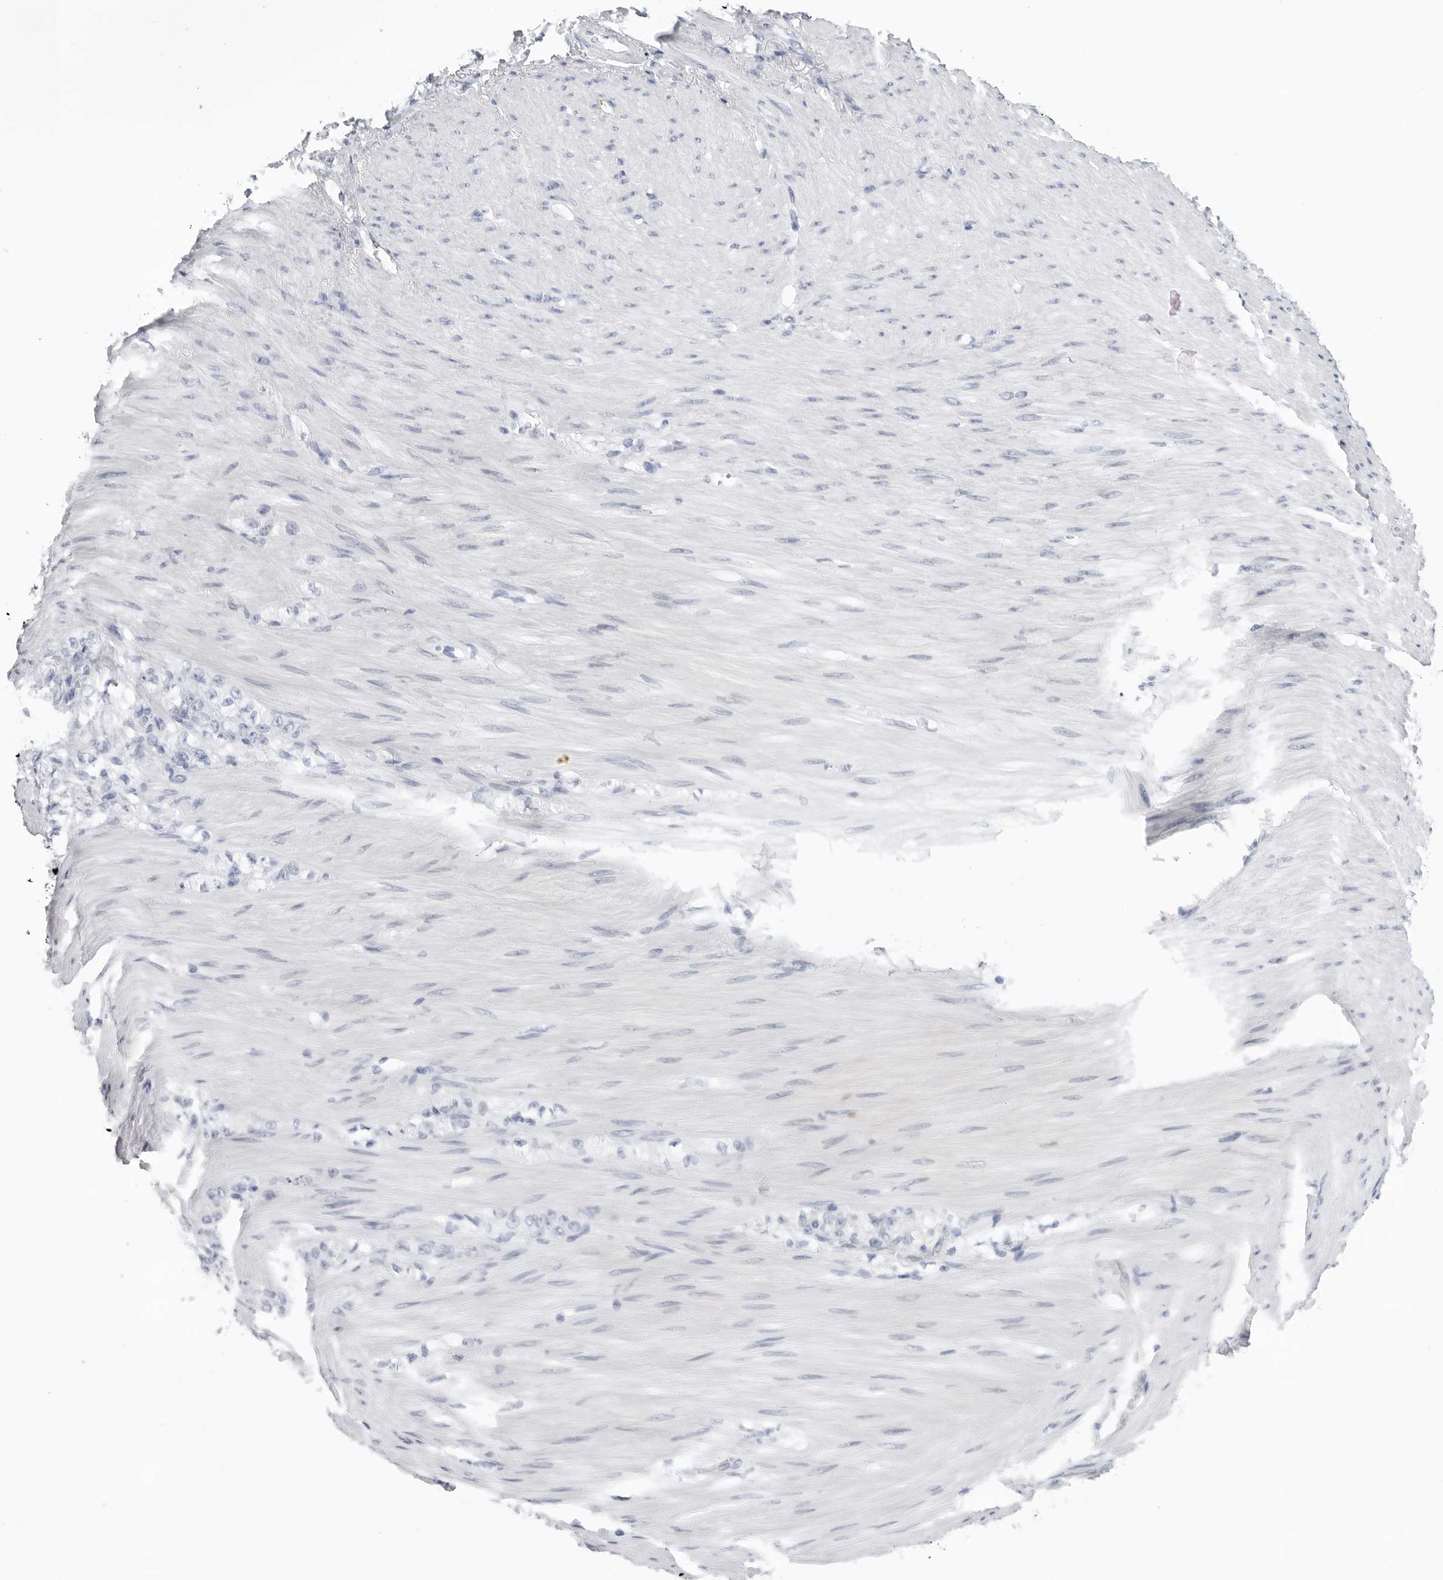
{"staining": {"intensity": "negative", "quantity": "none", "location": "none"}, "tissue": "stomach cancer", "cell_type": "Tumor cells", "image_type": "cancer", "snomed": [{"axis": "morphology", "description": "Normal tissue, NOS"}, {"axis": "morphology", "description": "Adenocarcinoma, NOS"}, {"axis": "topography", "description": "Stomach"}], "caption": "Immunohistochemical staining of human stomach cancer demonstrates no significant staining in tumor cells.", "gene": "SLC19A1", "patient": {"sex": "male", "age": 82}}